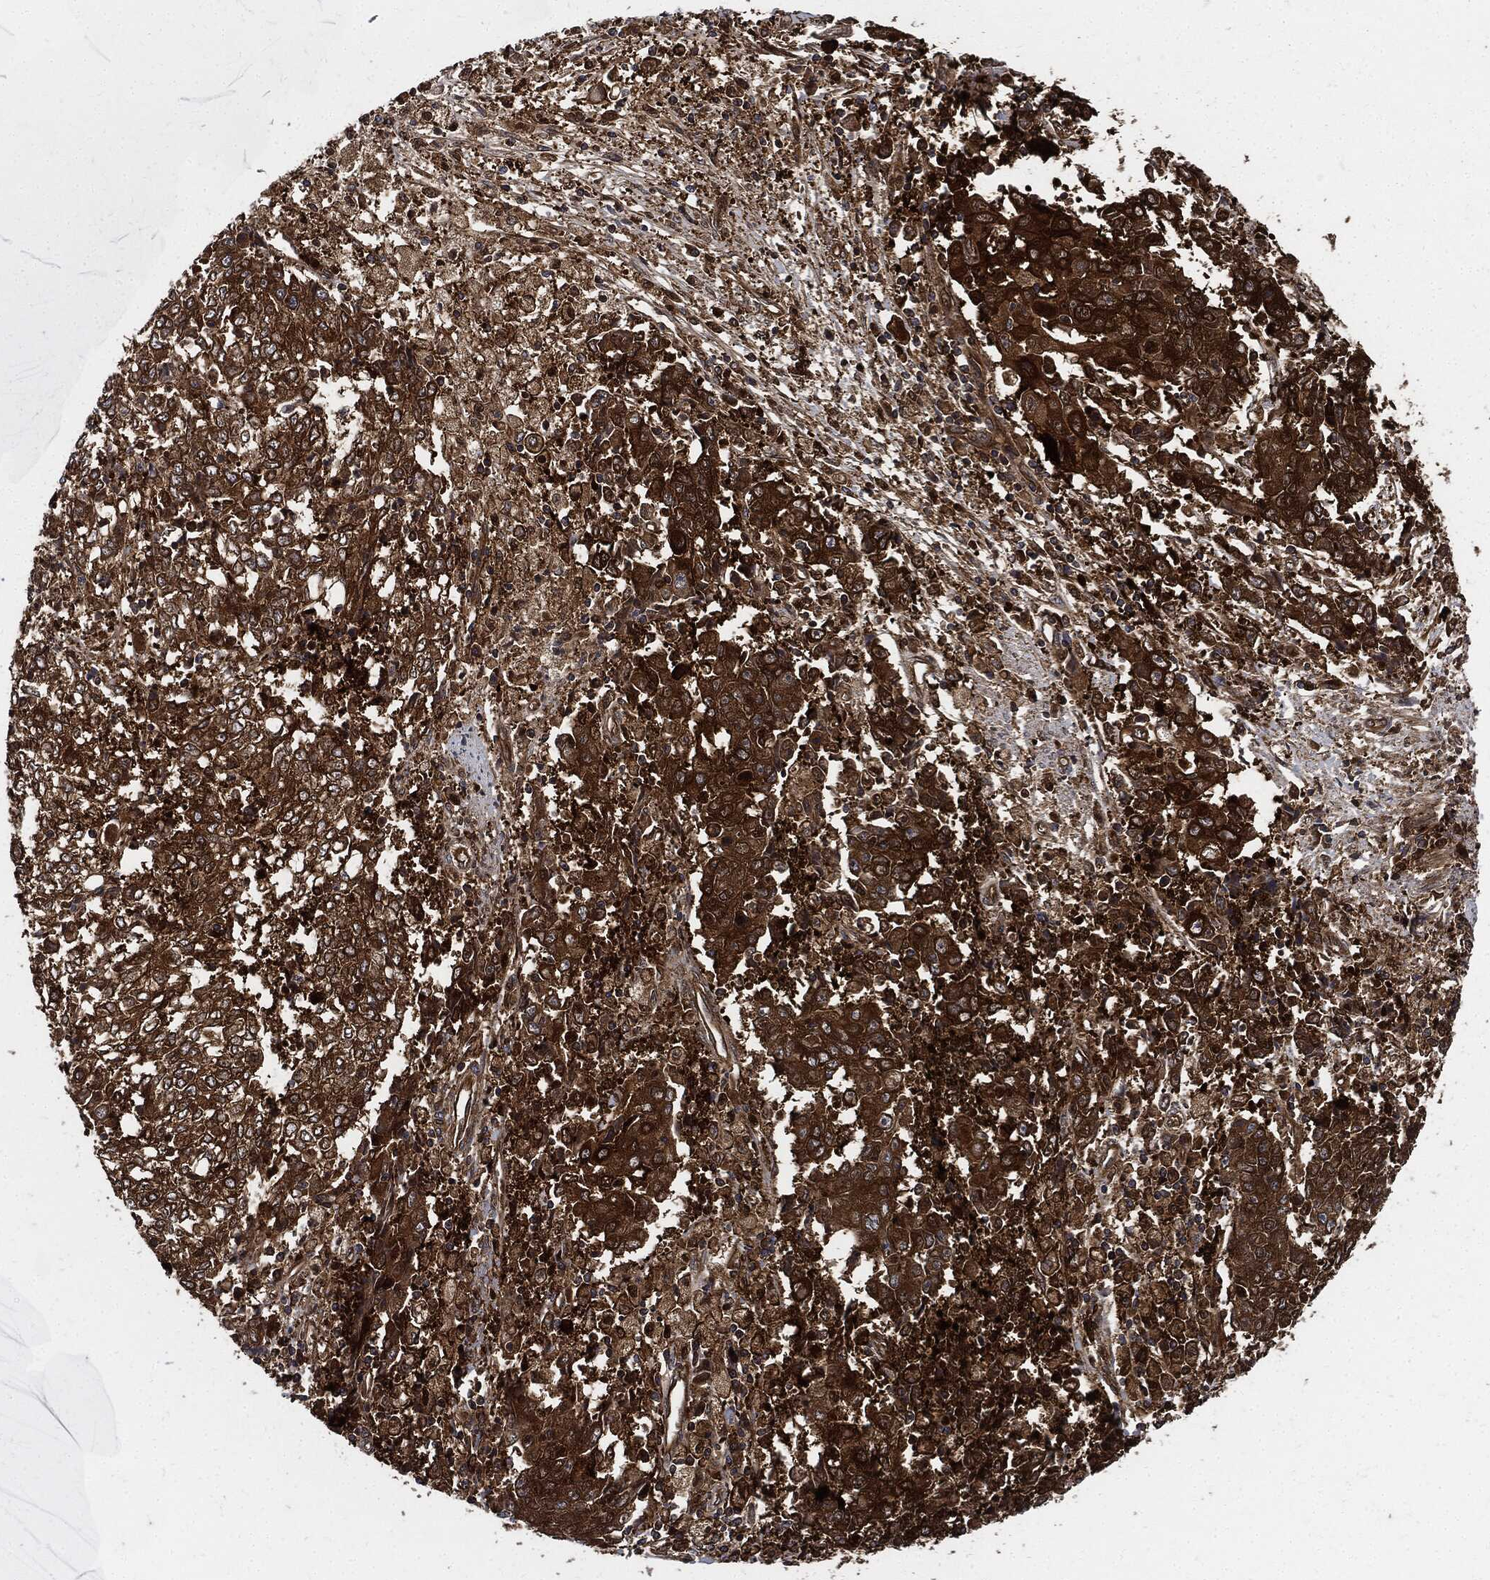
{"staining": {"intensity": "strong", "quantity": ">75%", "location": "cytoplasmic/membranous"}, "tissue": "ovarian cancer", "cell_type": "Tumor cells", "image_type": "cancer", "snomed": [{"axis": "morphology", "description": "Carcinoma, endometroid"}, {"axis": "topography", "description": "Ovary"}], "caption": "Immunohistochemistry (IHC) of human ovarian cancer (endometroid carcinoma) shows high levels of strong cytoplasmic/membranous expression in approximately >75% of tumor cells.", "gene": "XPNPEP1", "patient": {"sex": "female", "age": 42}}